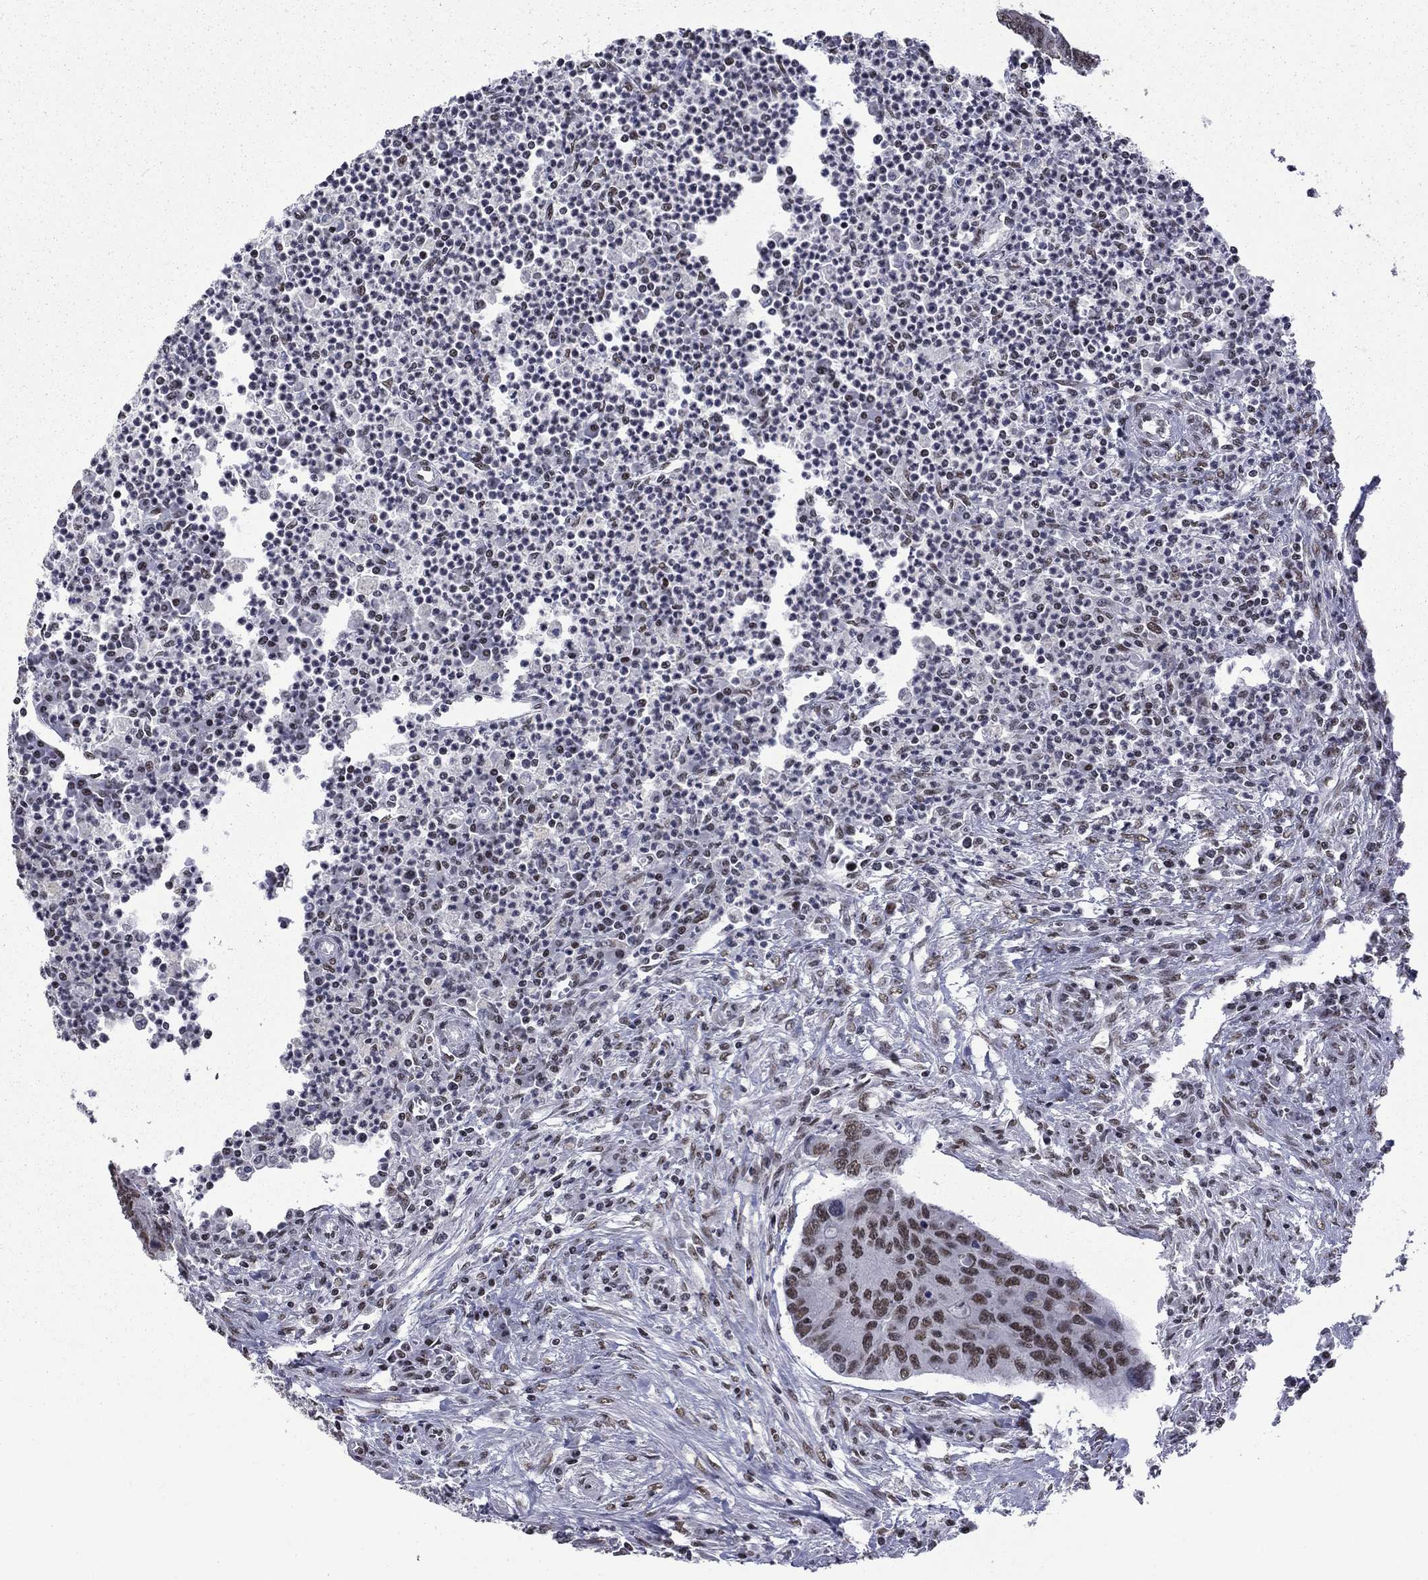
{"staining": {"intensity": "moderate", "quantity": ">75%", "location": "nuclear"}, "tissue": "colorectal cancer", "cell_type": "Tumor cells", "image_type": "cancer", "snomed": [{"axis": "morphology", "description": "Adenocarcinoma, NOS"}, {"axis": "topography", "description": "Colon"}], "caption": "IHC staining of colorectal cancer (adenocarcinoma), which reveals medium levels of moderate nuclear positivity in about >75% of tumor cells indicating moderate nuclear protein staining. The staining was performed using DAB (brown) for protein detection and nuclei were counterstained in hematoxylin (blue).", "gene": "ETV5", "patient": {"sex": "male", "age": 53}}